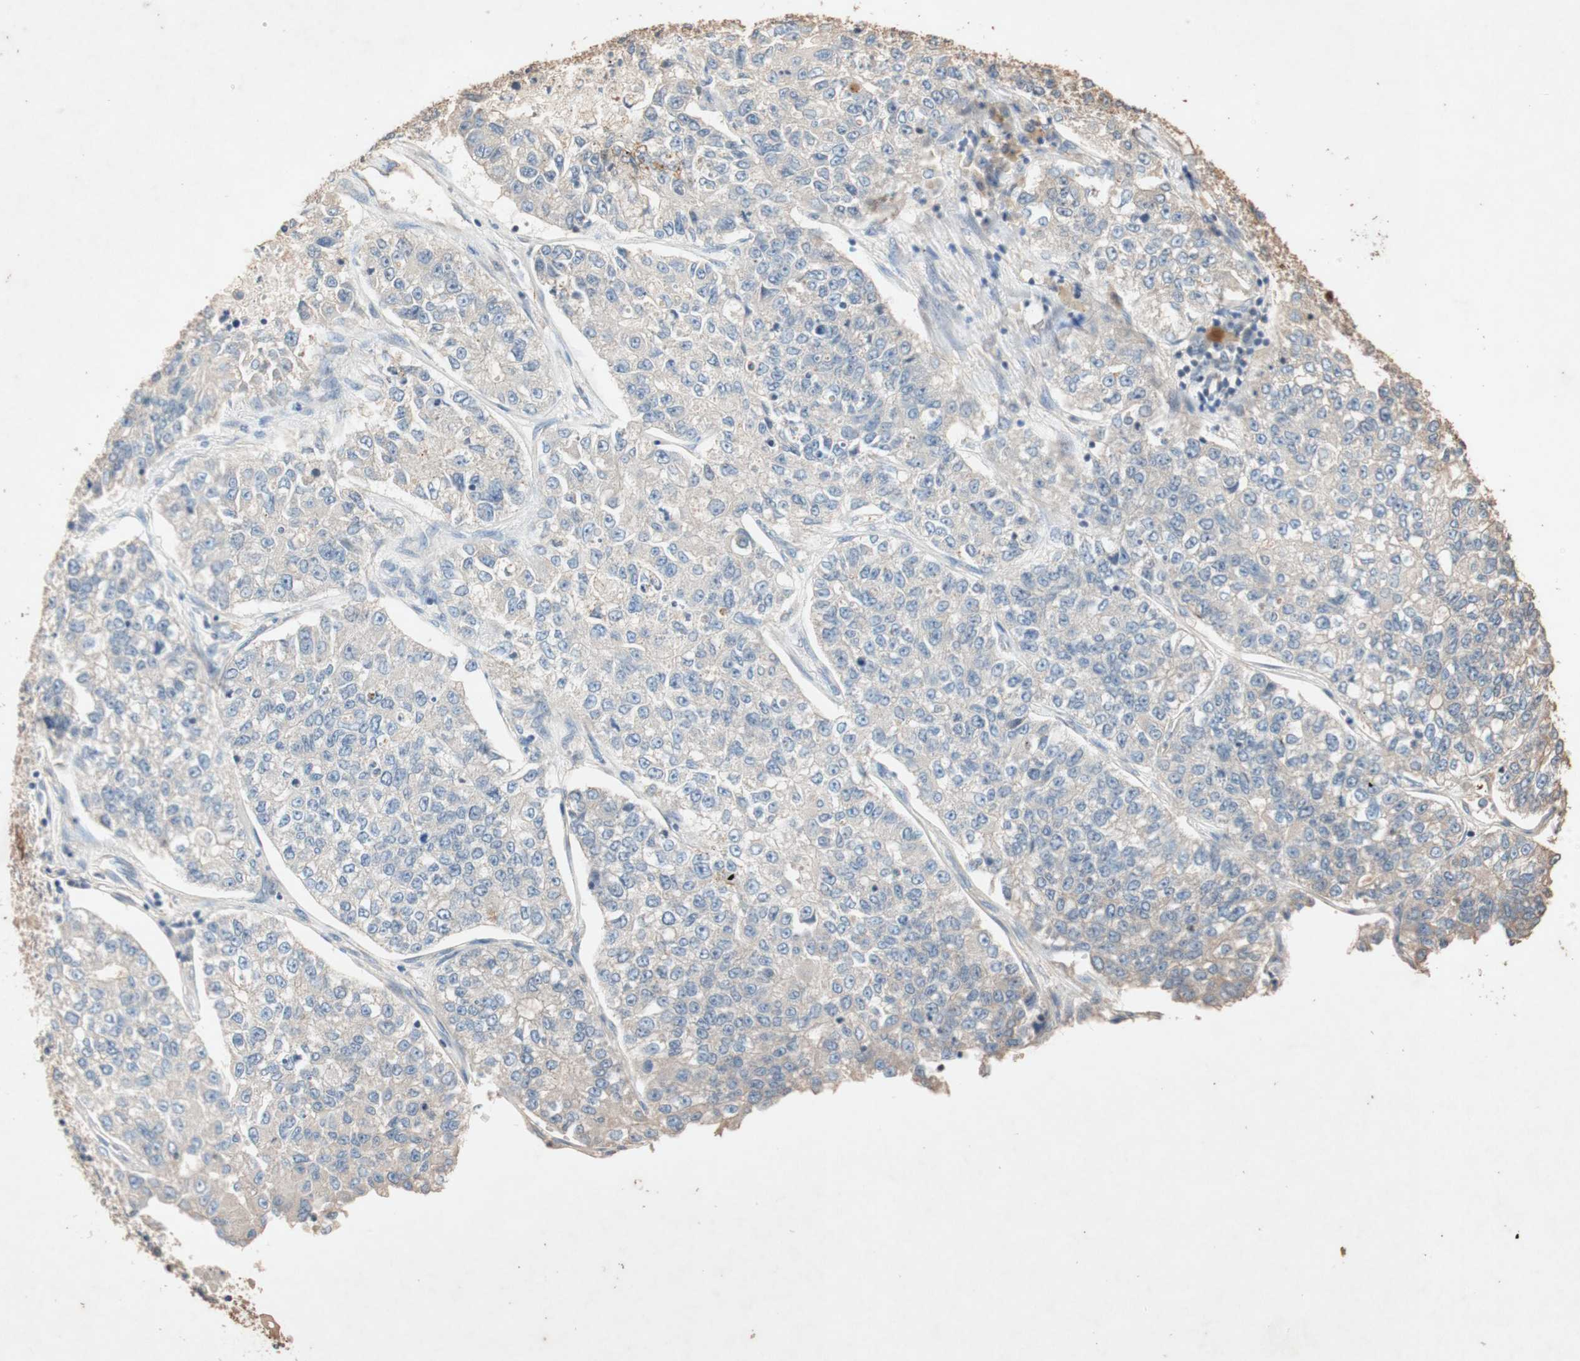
{"staining": {"intensity": "weak", "quantity": ">75%", "location": "cytoplasmic/membranous"}, "tissue": "lung cancer", "cell_type": "Tumor cells", "image_type": "cancer", "snomed": [{"axis": "morphology", "description": "Adenocarcinoma, NOS"}, {"axis": "topography", "description": "Lung"}], "caption": "IHC photomicrograph of human lung cancer (adenocarcinoma) stained for a protein (brown), which exhibits low levels of weak cytoplasmic/membranous positivity in approximately >75% of tumor cells.", "gene": "TUBB", "patient": {"sex": "male", "age": 49}}